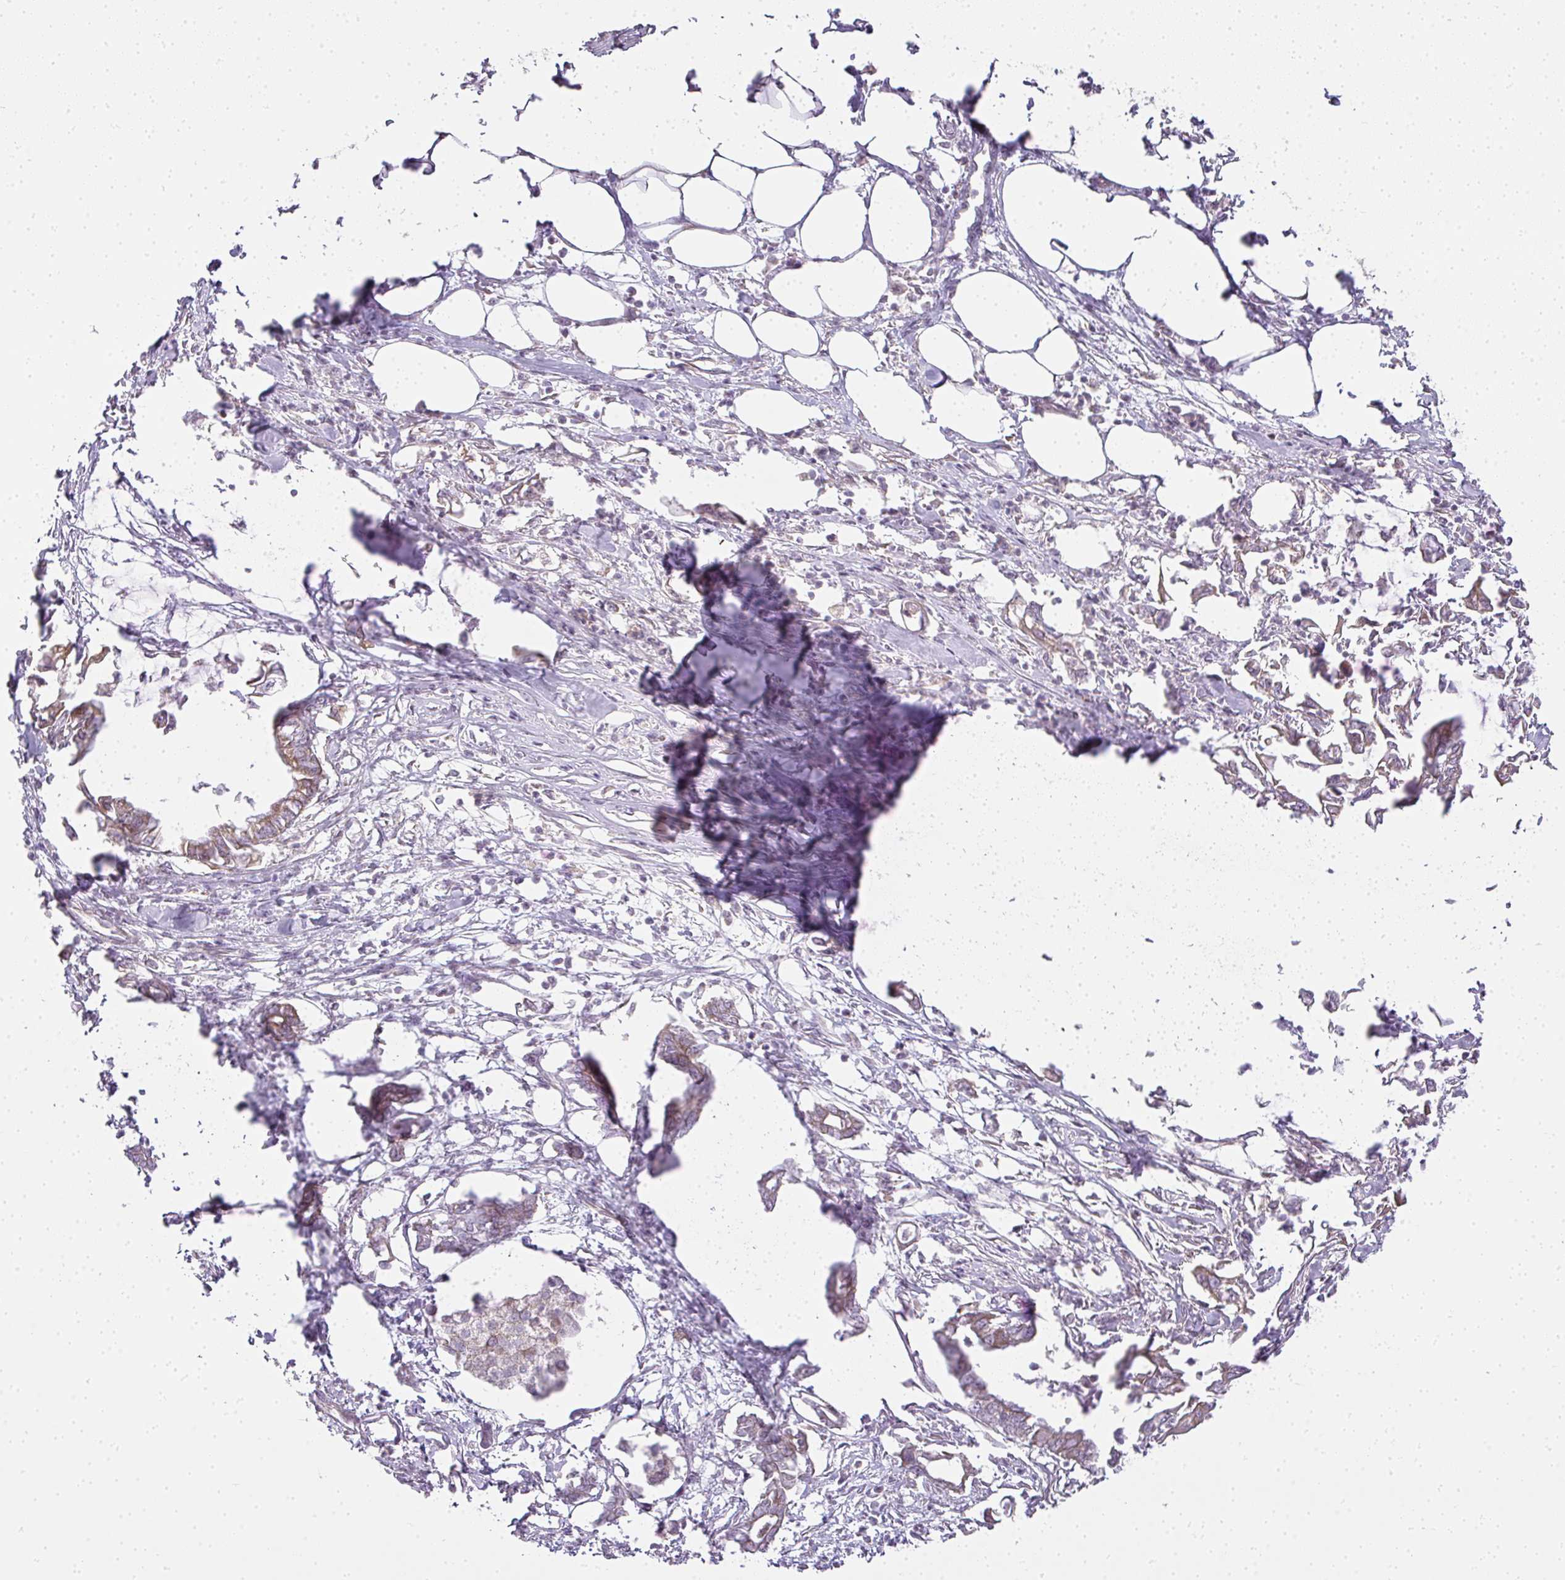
{"staining": {"intensity": "weak", "quantity": "25%-75%", "location": "cytoplasmic/membranous"}, "tissue": "pancreatic cancer", "cell_type": "Tumor cells", "image_type": "cancer", "snomed": [{"axis": "morphology", "description": "Adenocarcinoma, NOS"}, {"axis": "topography", "description": "Pancreas"}], "caption": "Human pancreatic adenocarcinoma stained for a protein (brown) demonstrates weak cytoplasmic/membranous positive positivity in about 25%-75% of tumor cells.", "gene": "MED19", "patient": {"sex": "male", "age": 61}}